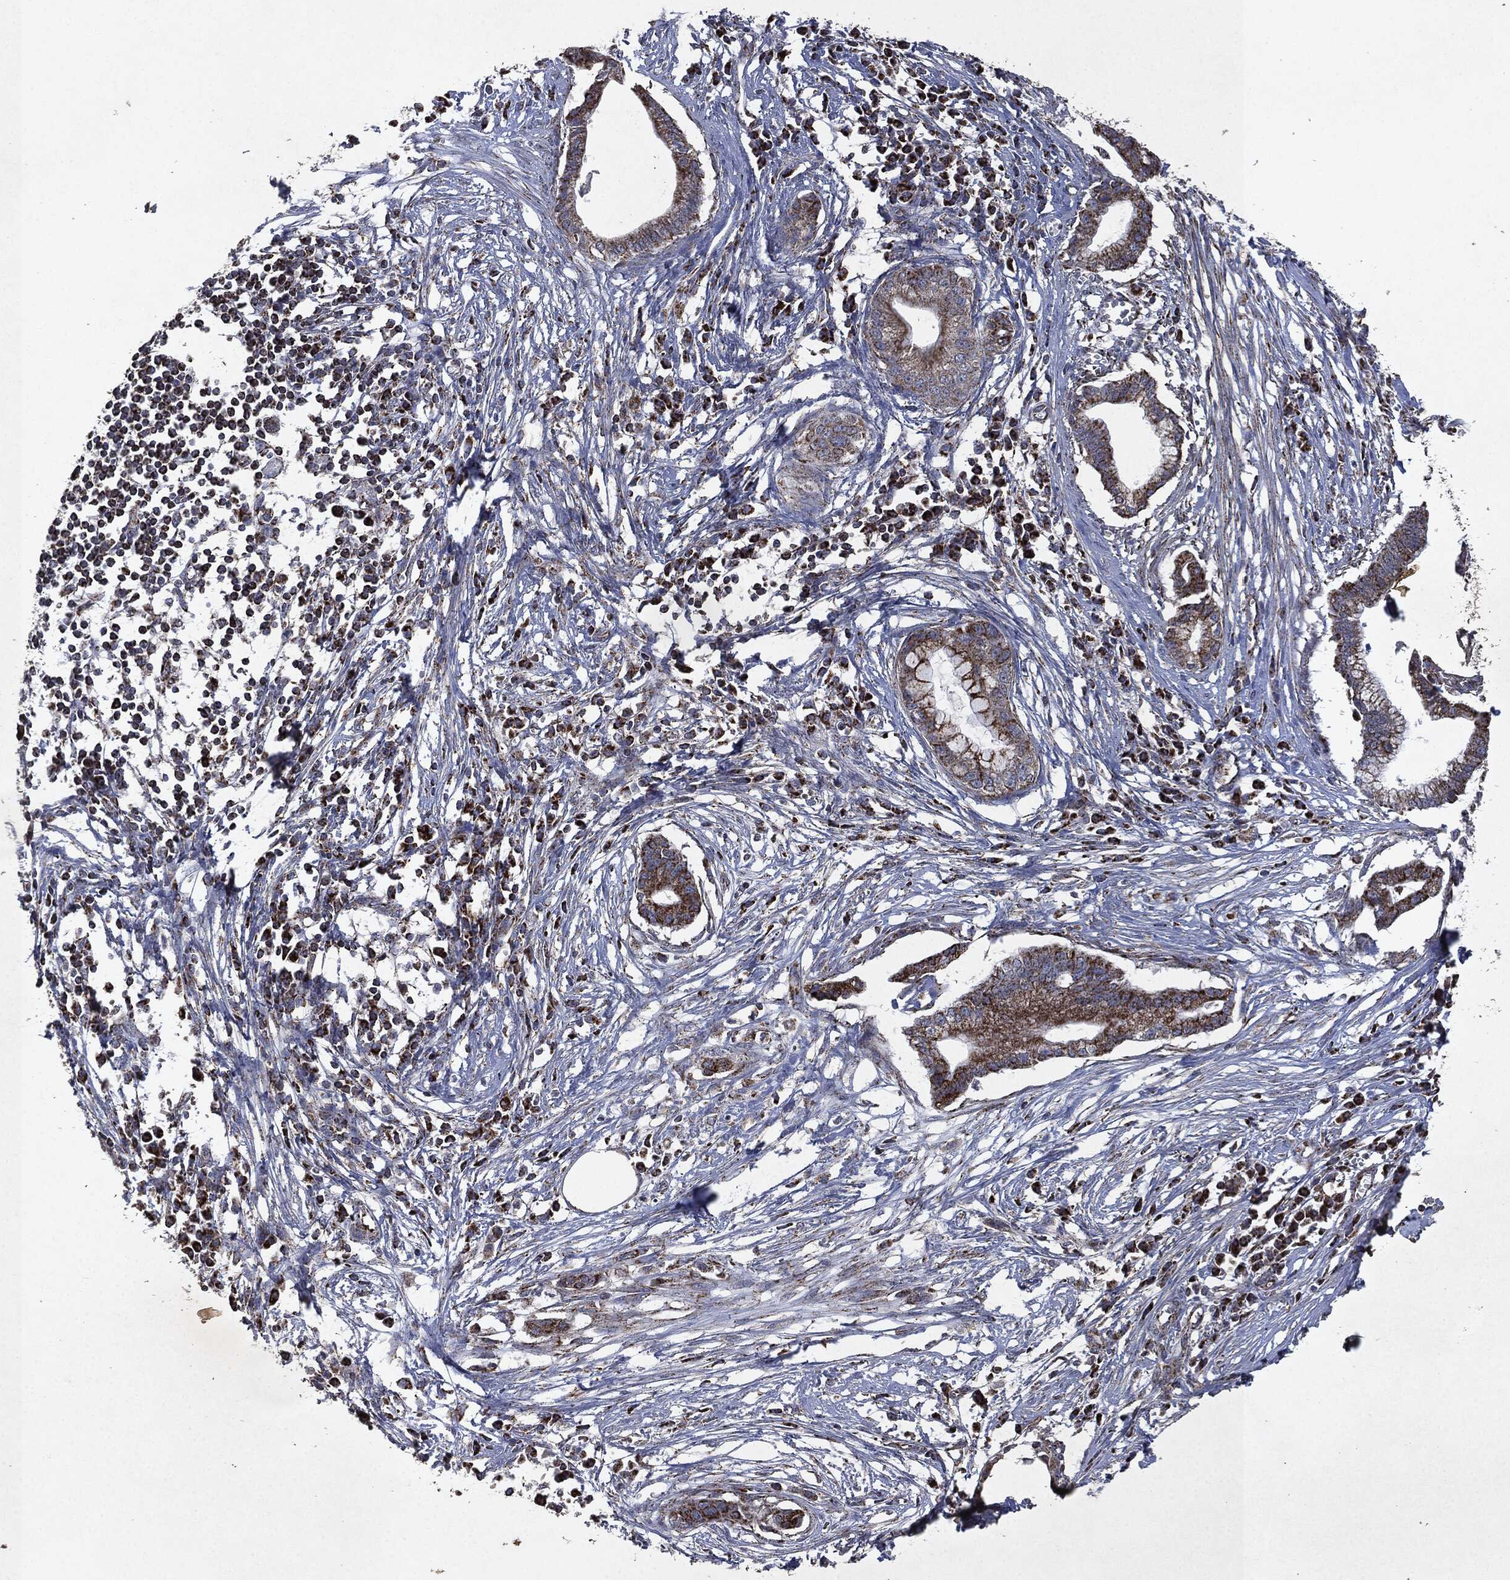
{"staining": {"intensity": "moderate", "quantity": "25%-75%", "location": "cytoplasmic/membranous"}, "tissue": "pancreatic cancer", "cell_type": "Tumor cells", "image_type": "cancer", "snomed": [{"axis": "morphology", "description": "Normal tissue, NOS"}, {"axis": "morphology", "description": "Adenocarcinoma, NOS"}, {"axis": "topography", "description": "Pancreas"}], "caption": "Pancreatic cancer stained with a brown dye shows moderate cytoplasmic/membranous positive positivity in about 25%-75% of tumor cells.", "gene": "RYK", "patient": {"sex": "female", "age": 58}}